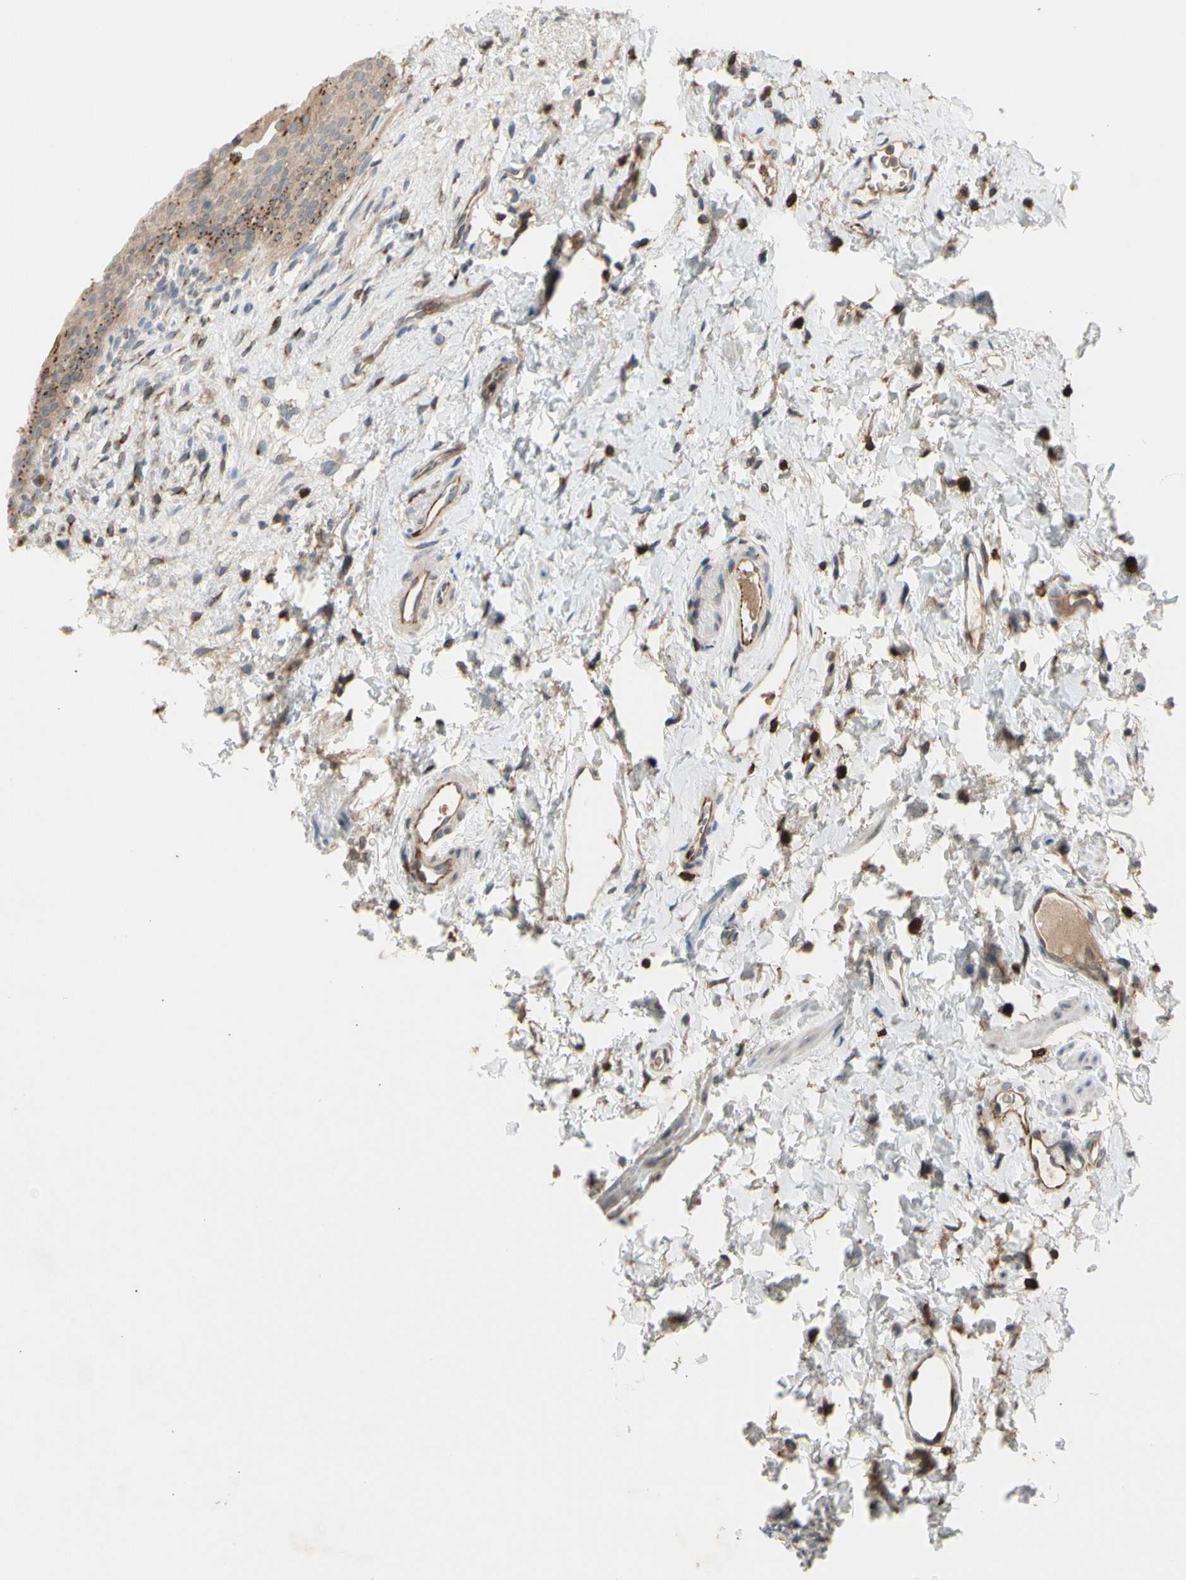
{"staining": {"intensity": "moderate", "quantity": "25%-75%", "location": "cytoplasmic/membranous"}, "tissue": "urinary bladder", "cell_type": "Urothelial cells", "image_type": "normal", "snomed": [{"axis": "morphology", "description": "Normal tissue, NOS"}, {"axis": "topography", "description": "Urinary bladder"}], "caption": "Protein staining exhibits moderate cytoplasmic/membranous staining in approximately 25%-75% of urothelial cells in benign urinary bladder.", "gene": "GALNT5", "patient": {"sex": "female", "age": 79}}